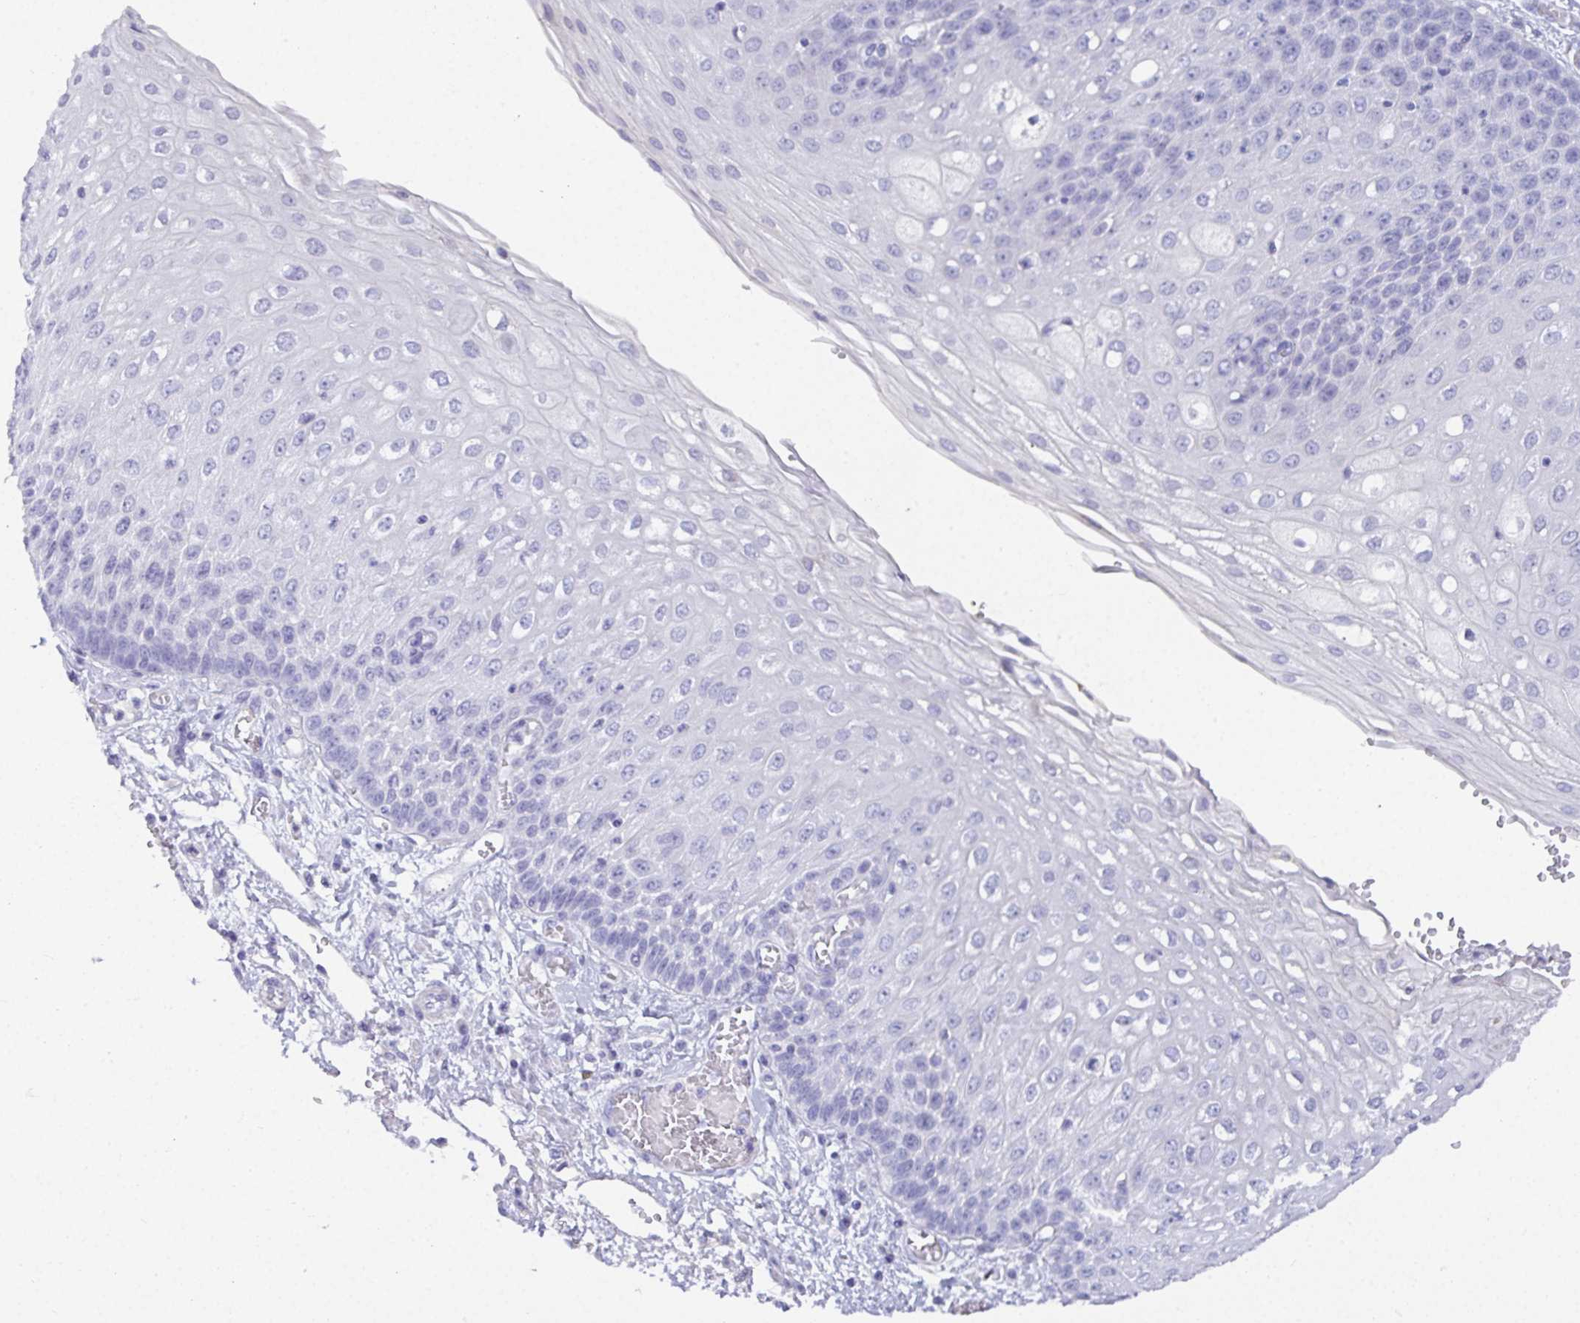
{"staining": {"intensity": "negative", "quantity": "none", "location": "none"}, "tissue": "esophagus", "cell_type": "Squamous epithelial cells", "image_type": "normal", "snomed": [{"axis": "morphology", "description": "Normal tissue, NOS"}, {"axis": "morphology", "description": "Adenocarcinoma, NOS"}, {"axis": "topography", "description": "Esophagus"}], "caption": "There is no significant expression in squamous epithelial cells of esophagus. (DAB (3,3'-diaminobenzidine) immunohistochemistry visualized using brightfield microscopy, high magnification).", "gene": "TMEM241", "patient": {"sex": "male", "age": 81}}